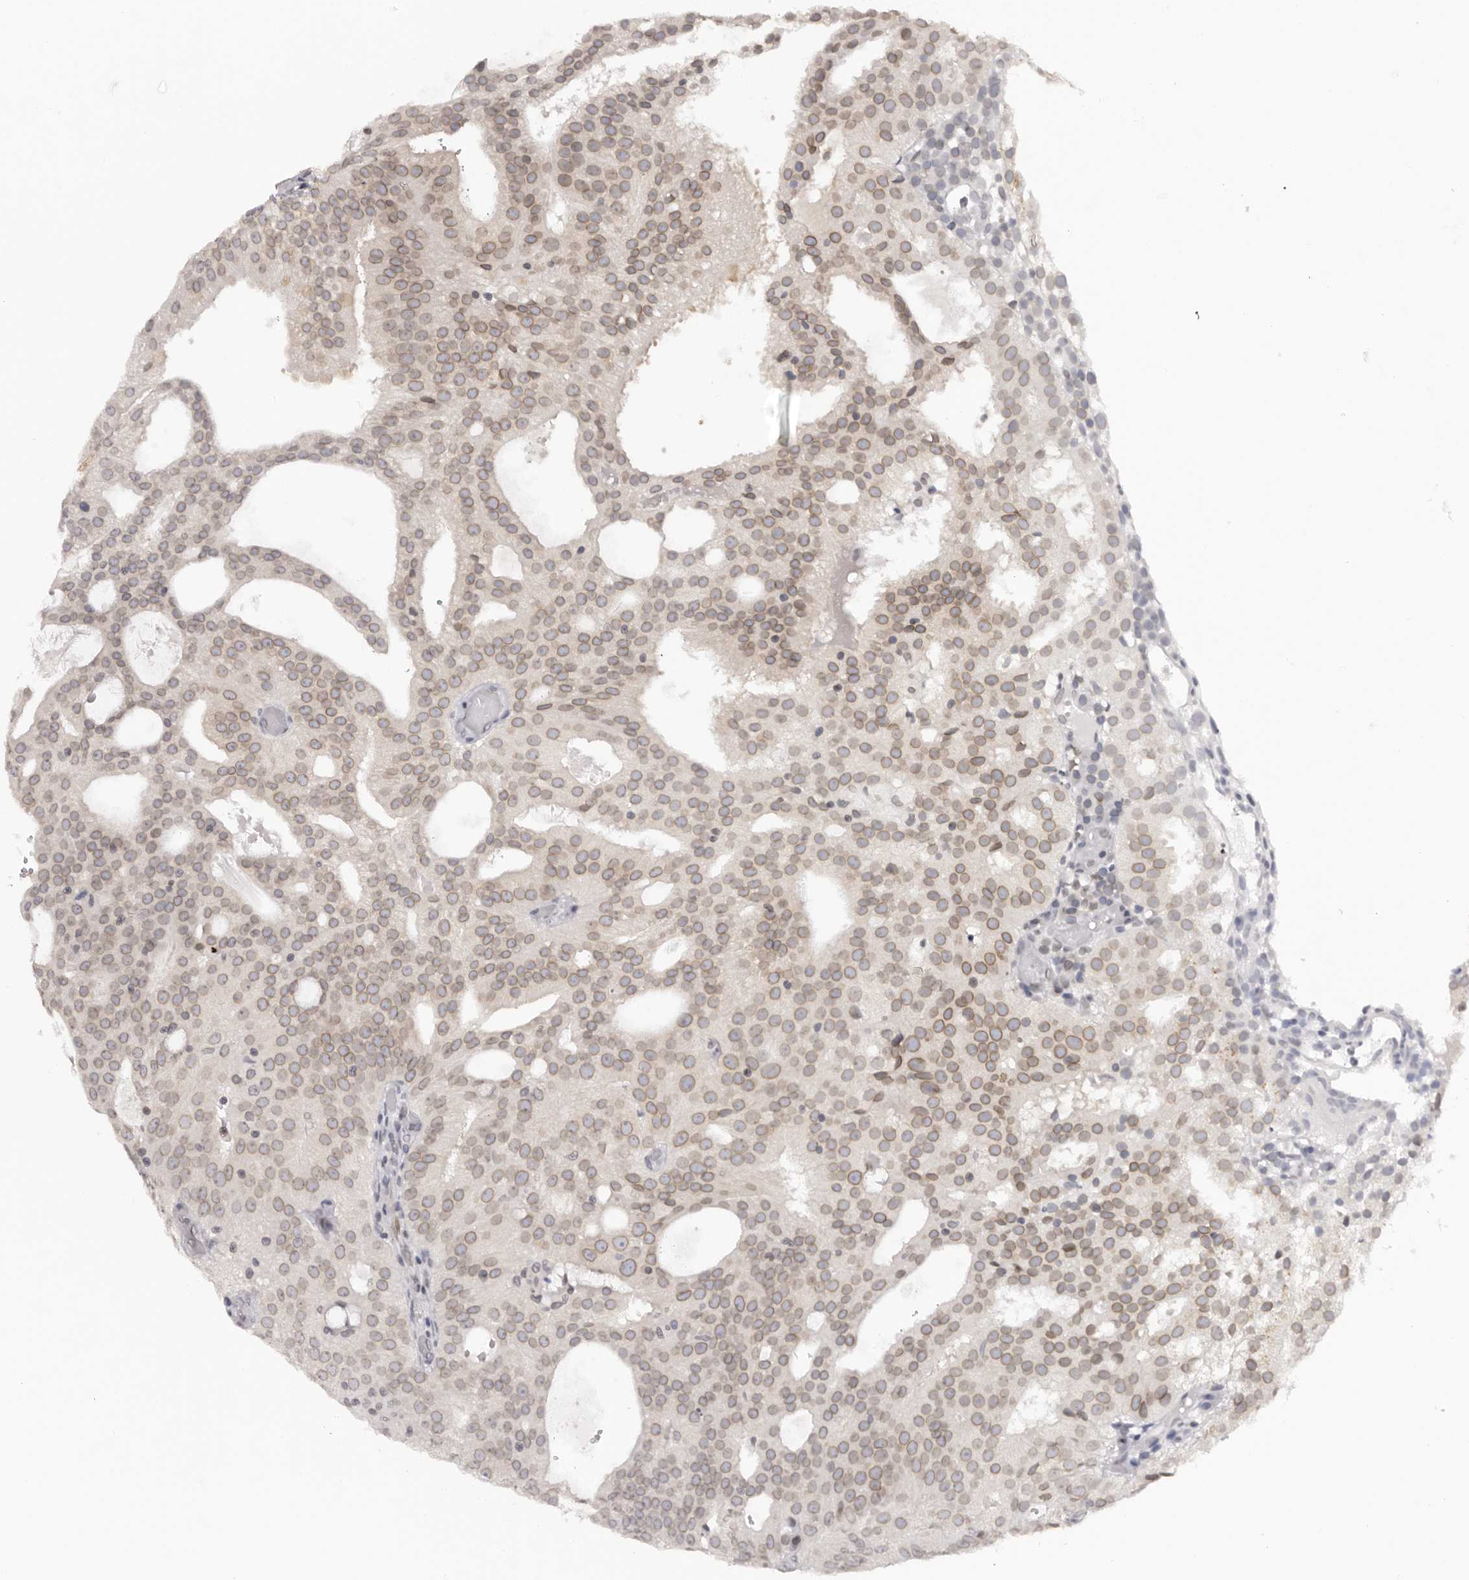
{"staining": {"intensity": "moderate", "quantity": "<25%", "location": "cytoplasmic/membranous,nuclear"}, "tissue": "prostate cancer", "cell_type": "Tumor cells", "image_type": "cancer", "snomed": [{"axis": "morphology", "description": "Adenocarcinoma, Medium grade"}, {"axis": "topography", "description": "Prostate"}], "caption": "Immunohistochemistry staining of prostate cancer, which demonstrates low levels of moderate cytoplasmic/membranous and nuclear positivity in approximately <25% of tumor cells indicating moderate cytoplasmic/membranous and nuclear protein staining. The staining was performed using DAB (3,3'-diaminobenzidine) (brown) for protein detection and nuclei were counterstained in hematoxylin (blue).", "gene": "NUP153", "patient": {"sex": "male", "age": 88}}